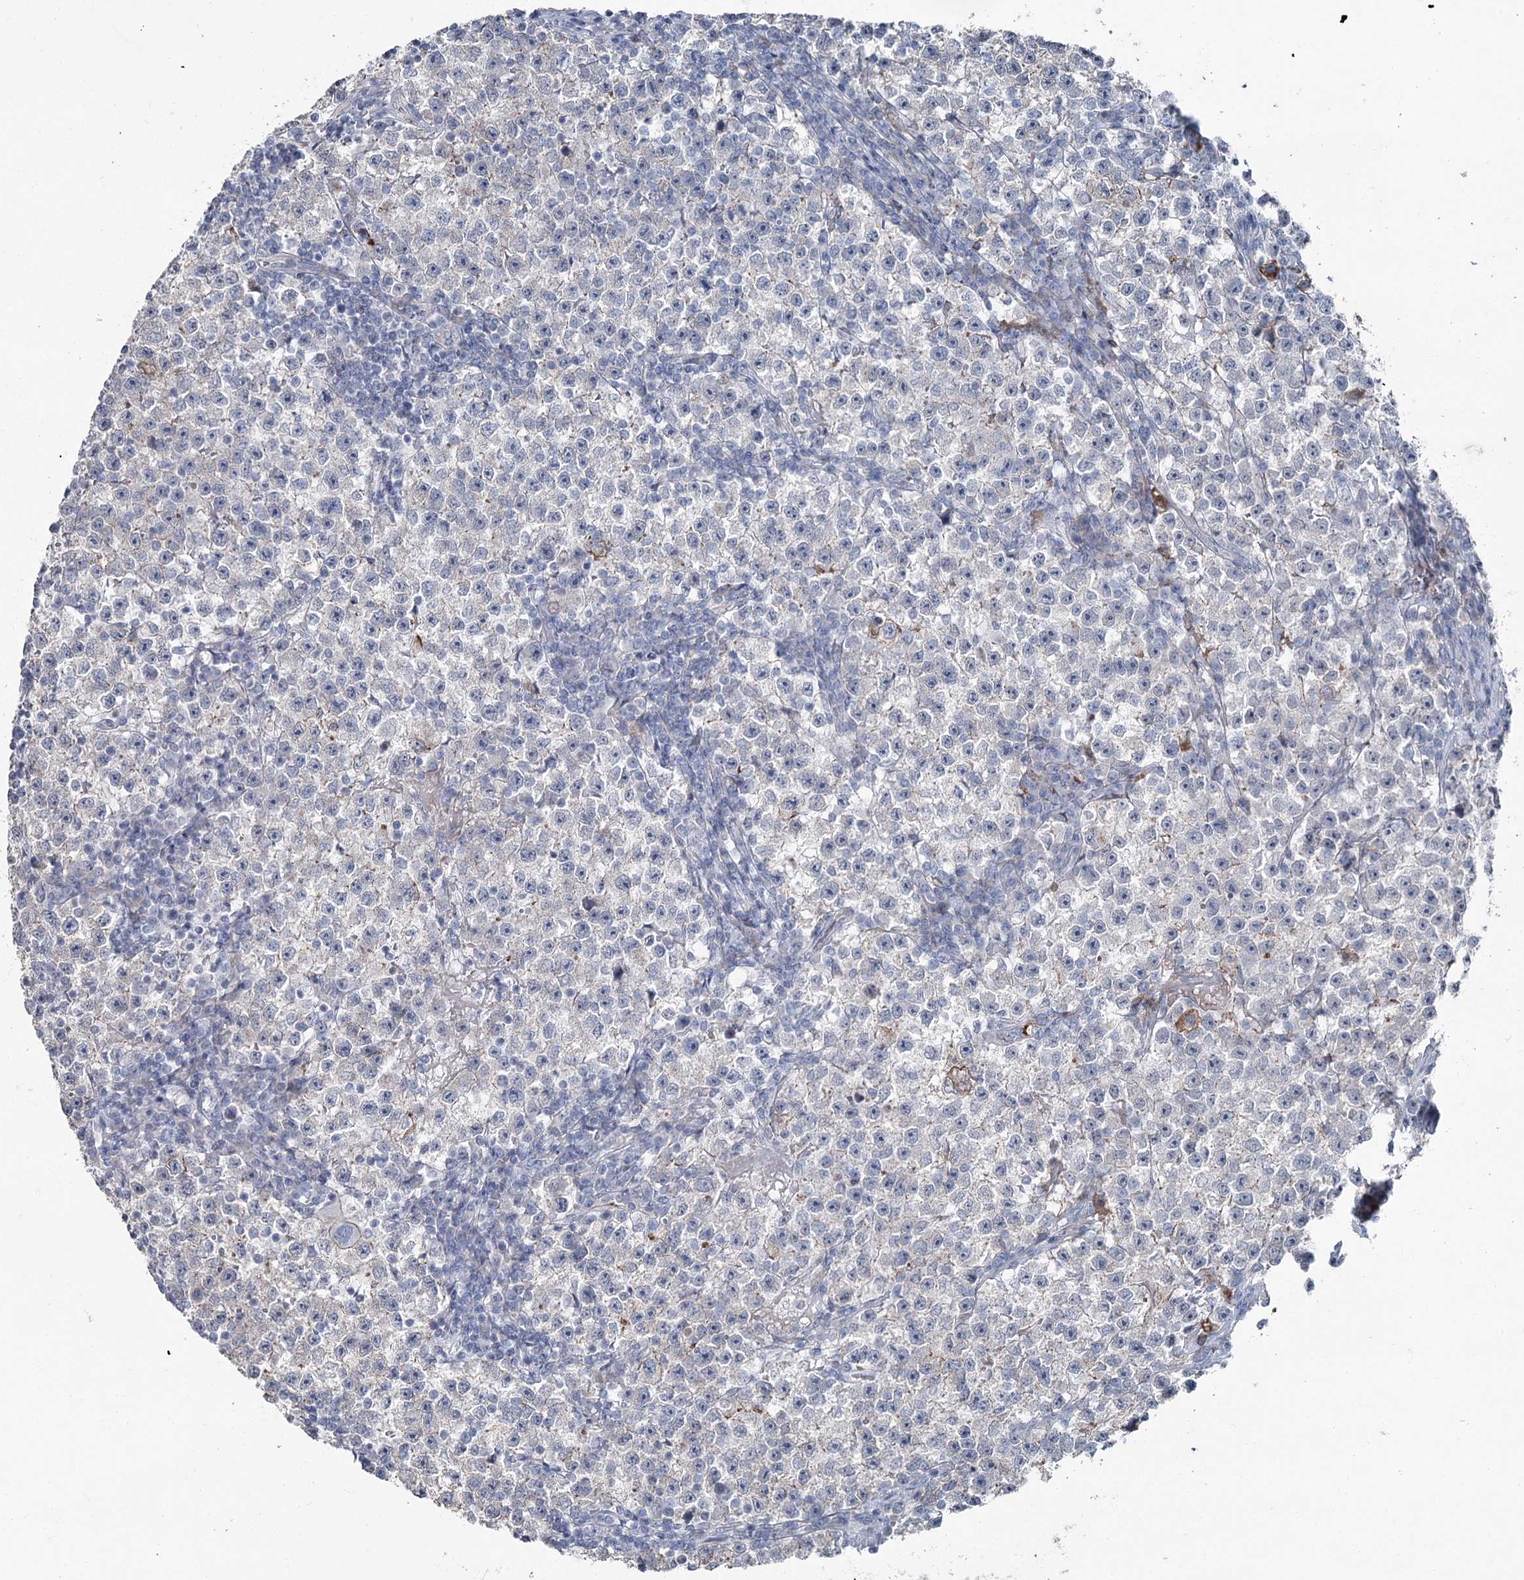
{"staining": {"intensity": "negative", "quantity": "none", "location": "none"}, "tissue": "testis cancer", "cell_type": "Tumor cells", "image_type": "cancer", "snomed": [{"axis": "morphology", "description": "Seminoma, NOS"}, {"axis": "topography", "description": "Testis"}], "caption": "Photomicrograph shows no significant protein positivity in tumor cells of testis seminoma.", "gene": "FAM120B", "patient": {"sex": "male", "age": 22}}